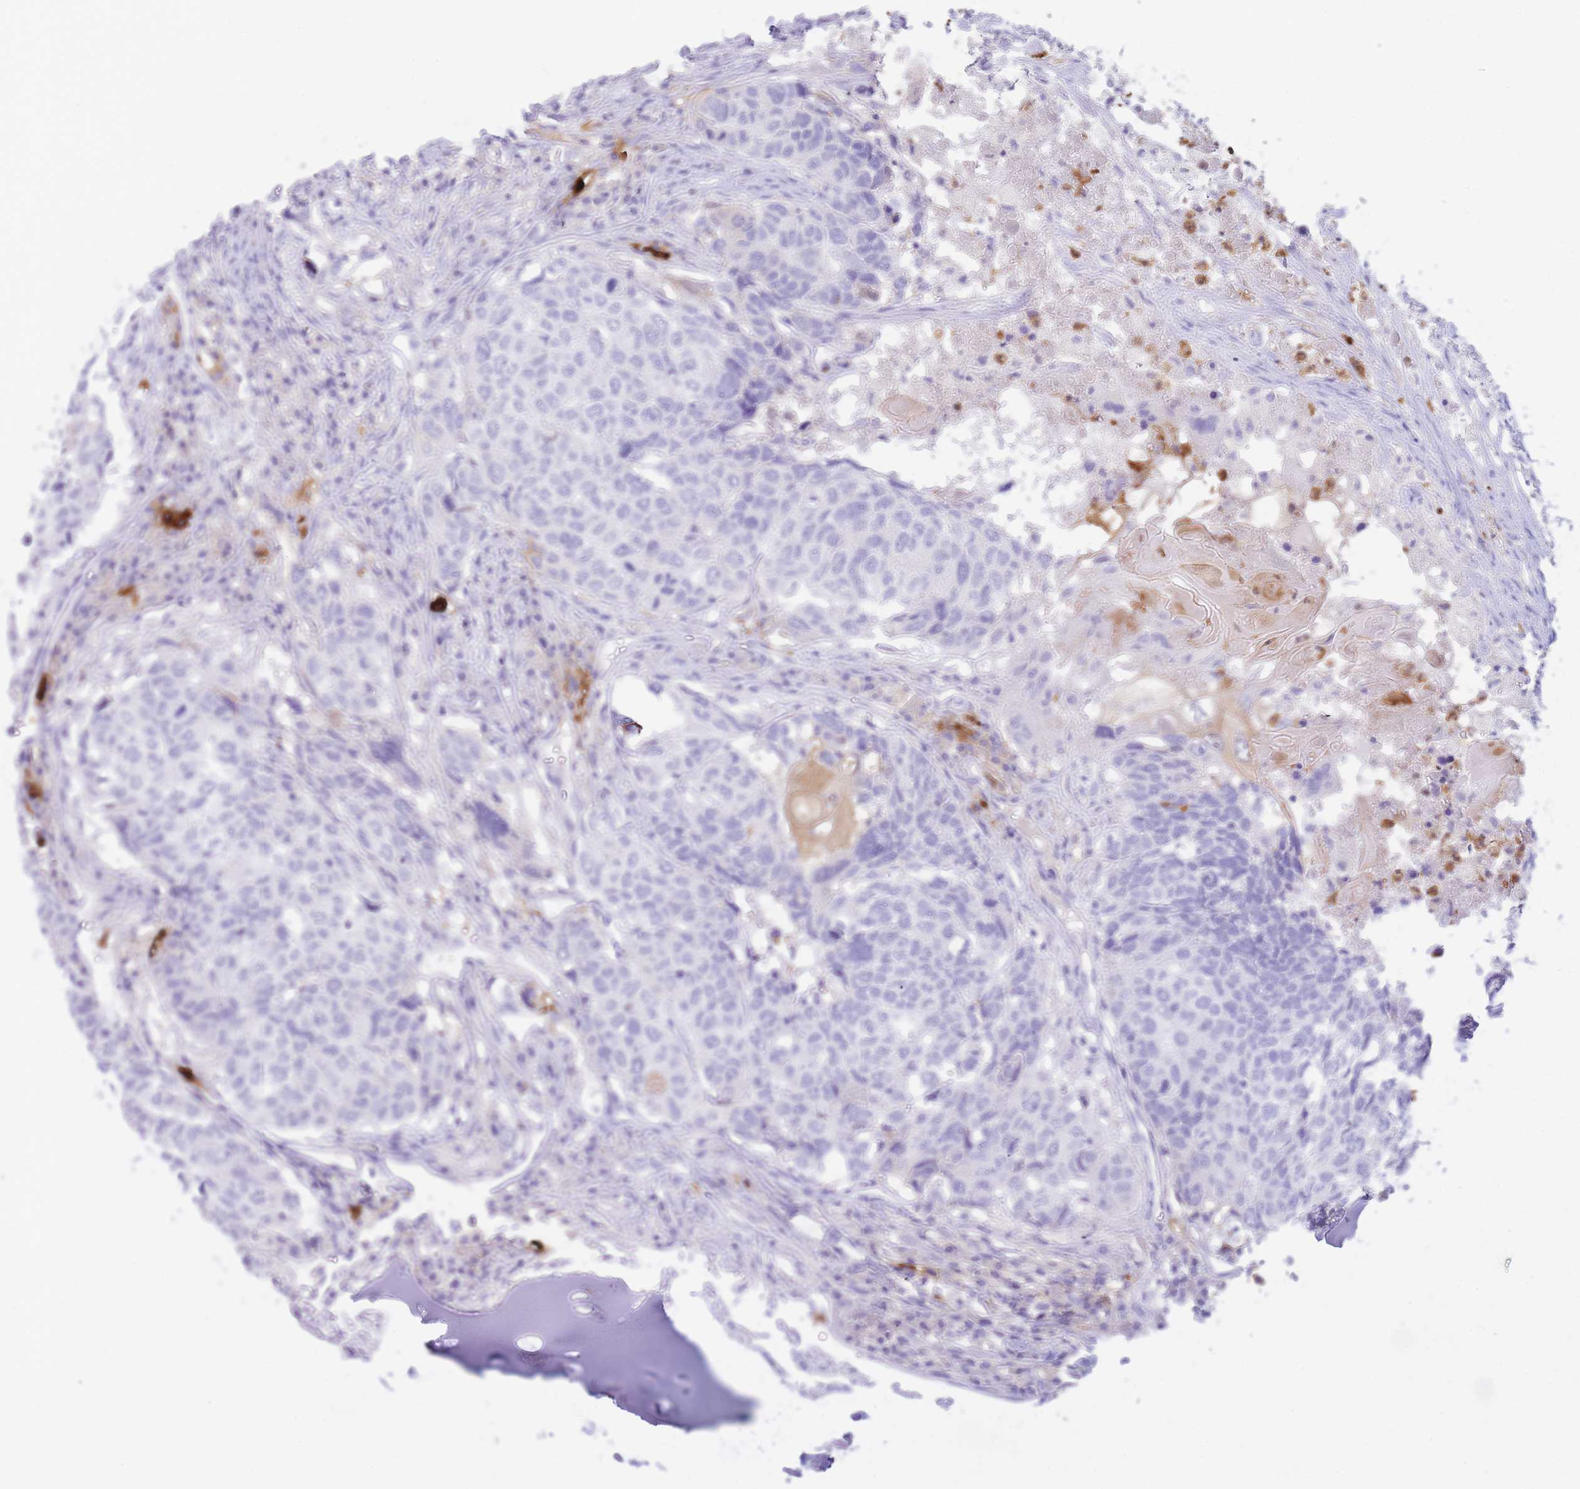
{"staining": {"intensity": "negative", "quantity": "none", "location": "none"}, "tissue": "head and neck cancer", "cell_type": "Tumor cells", "image_type": "cancer", "snomed": [{"axis": "morphology", "description": "Squamous cell carcinoma, NOS"}, {"axis": "topography", "description": "Head-Neck"}], "caption": "Immunohistochemistry (IHC) of squamous cell carcinoma (head and neck) displays no expression in tumor cells.", "gene": "TPSAB1", "patient": {"sex": "male", "age": 66}}